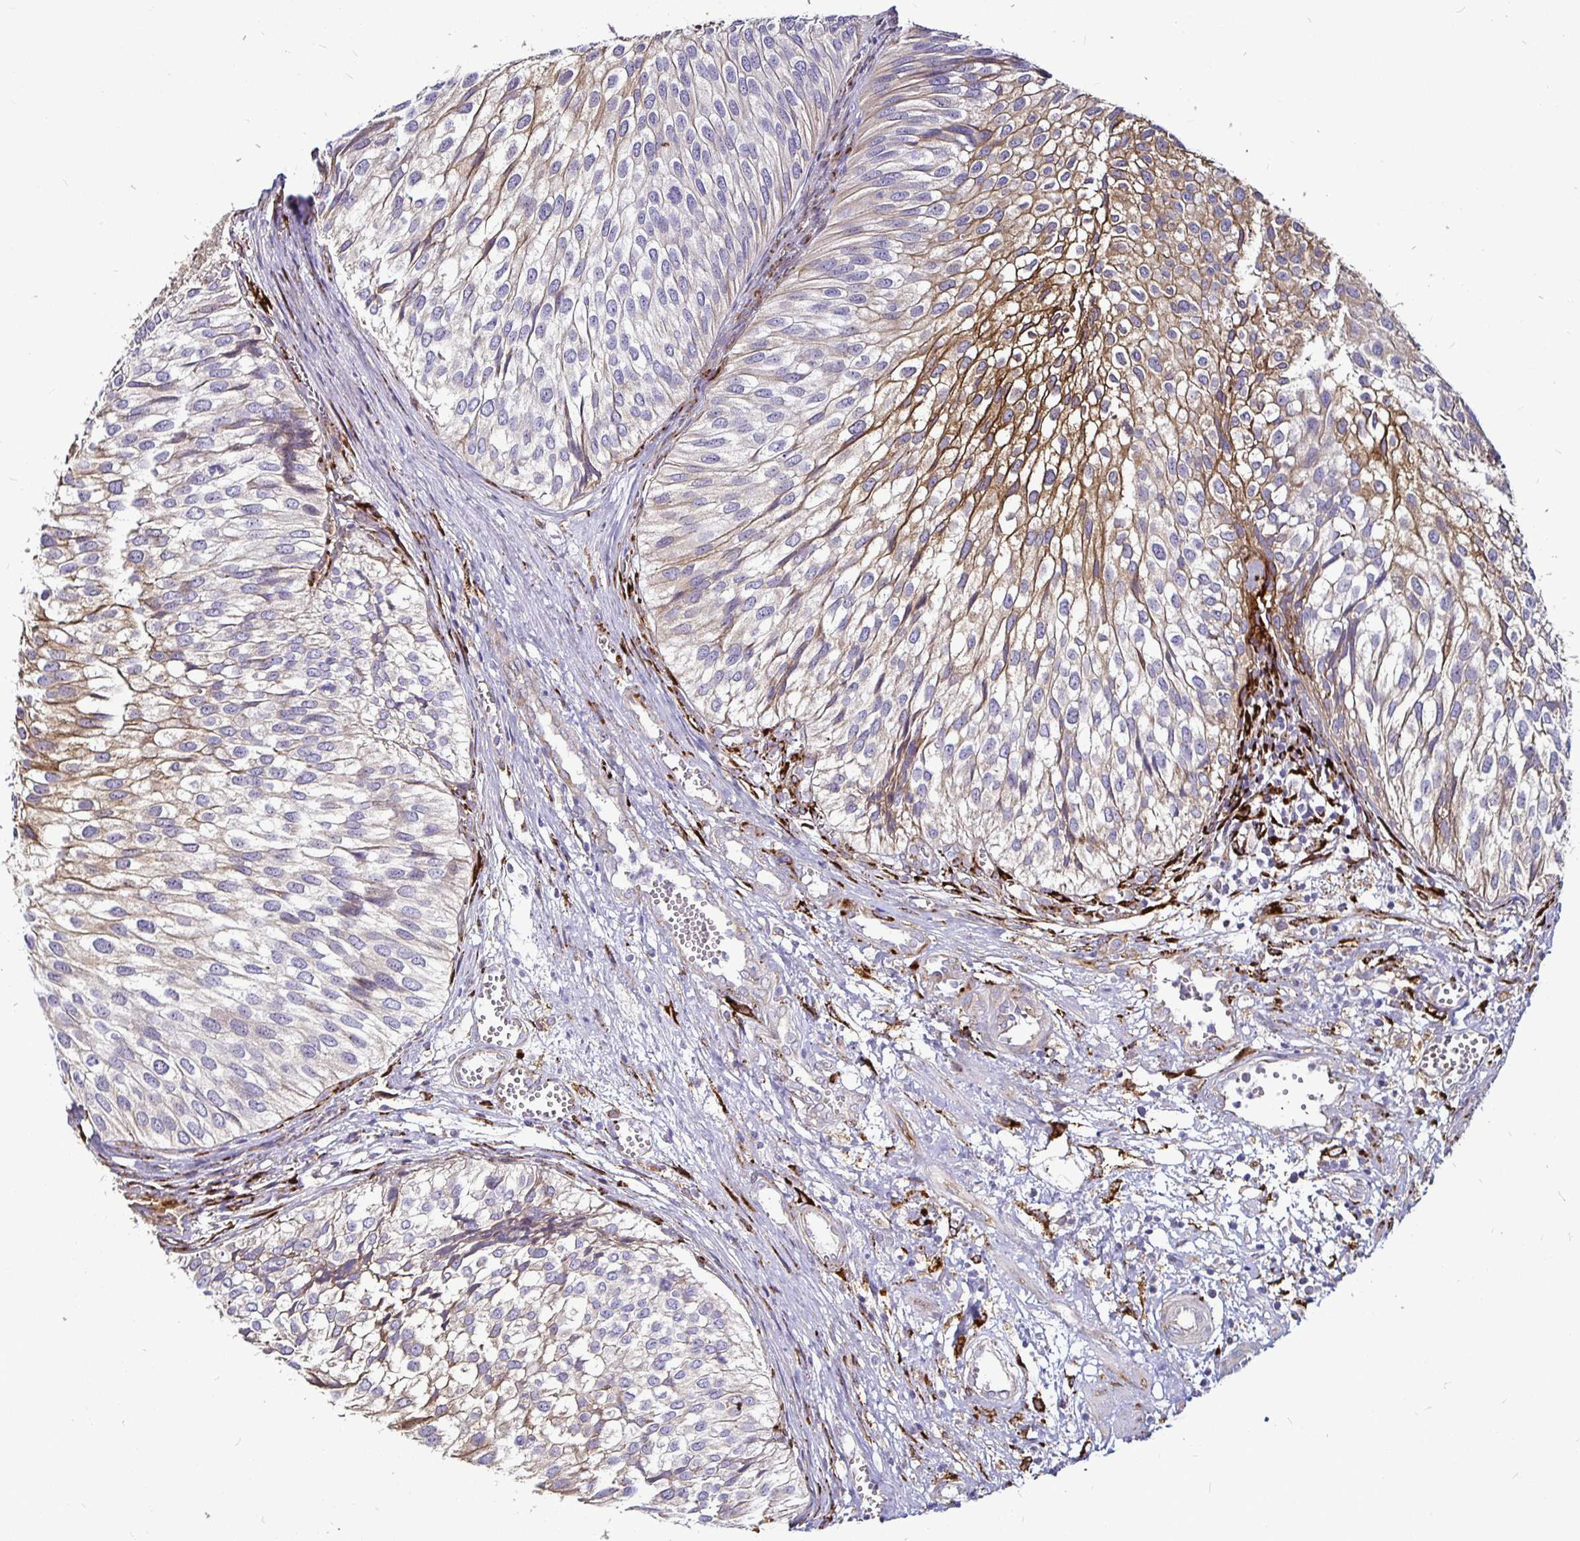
{"staining": {"intensity": "moderate", "quantity": "25%-75%", "location": "cytoplasmic/membranous"}, "tissue": "urothelial cancer", "cell_type": "Tumor cells", "image_type": "cancer", "snomed": [{"axis": "morphology", "description": "Urothelial carcinoma, Low grade"}, {"axis": "topography", "description": "Urinary bladder"}], "caption": "A high-resolution histopathology image shows immunohistochemistry (IHC) staining of urothelial cancer, which reveals moderate cytoplasmic/membranous positivity in approximately 25%-75% of tumor cells.", "gene": "P4HA2", "patient": {"sex": "male", "age": 91}}